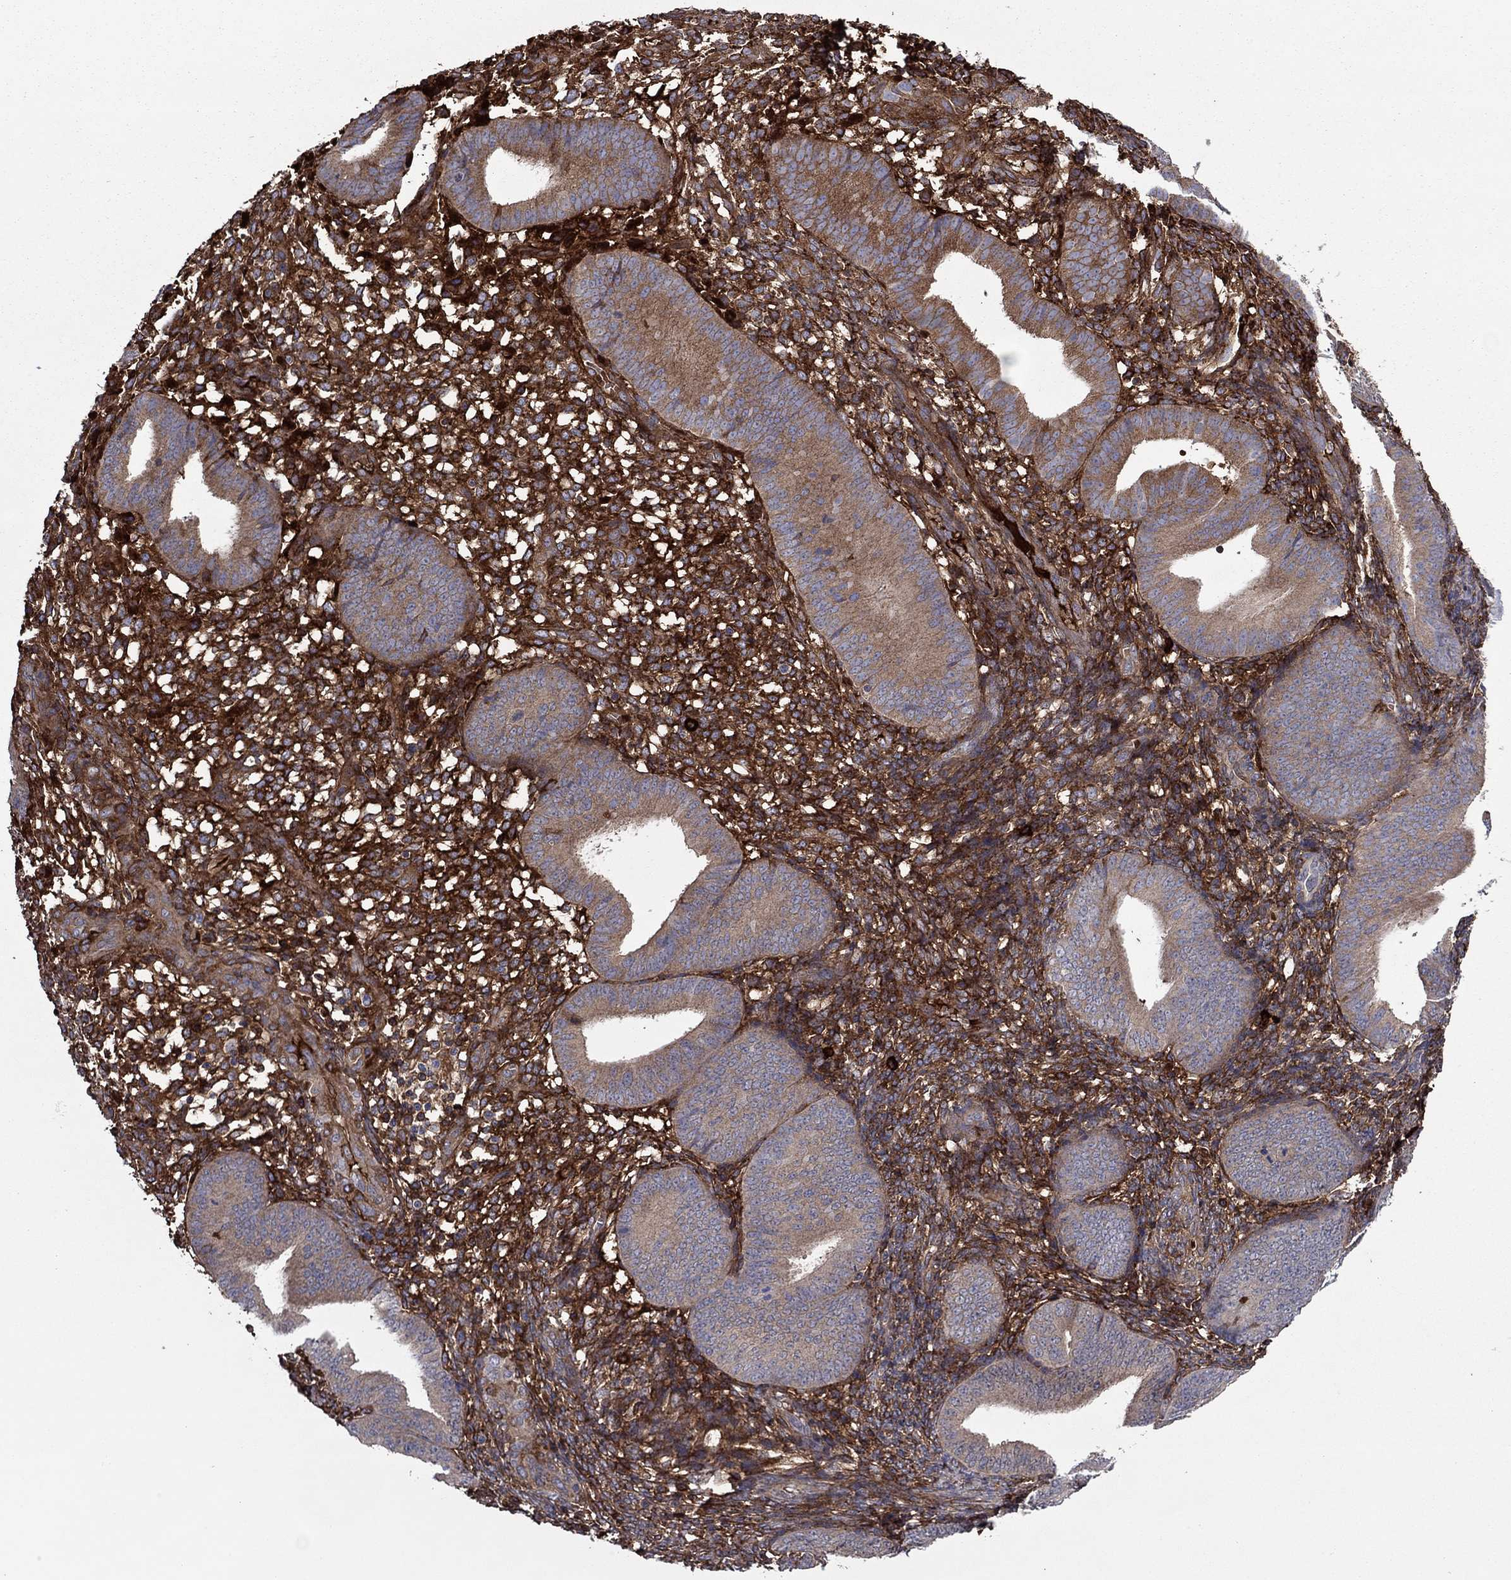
{"staining": {"intensity": "strong", "quantity": "25%-75%", "location": "cytoplasmic/membranous"}, "tissue": "endometrium", "cell_type": "Cells in endometrial stroma", "image_type": "normal", "snomed": [{"axis": "morphology", "description": "Normal tissue, NOS"}, {"axis": "topography", "description": "Endometrium"}], "caption": "Immunohistochemical staining of normal human endometrium reveals strong cytoplasmic/membranous protein staining in approximately 25%-75% of cells in endometrial stroma. The staining was performed using DAB, with brown indicating positive protein expression. Nuclei are stained blue with hematoxylin.", "gene": "HPX", "patient": {"sex": "female", "age": 39}}